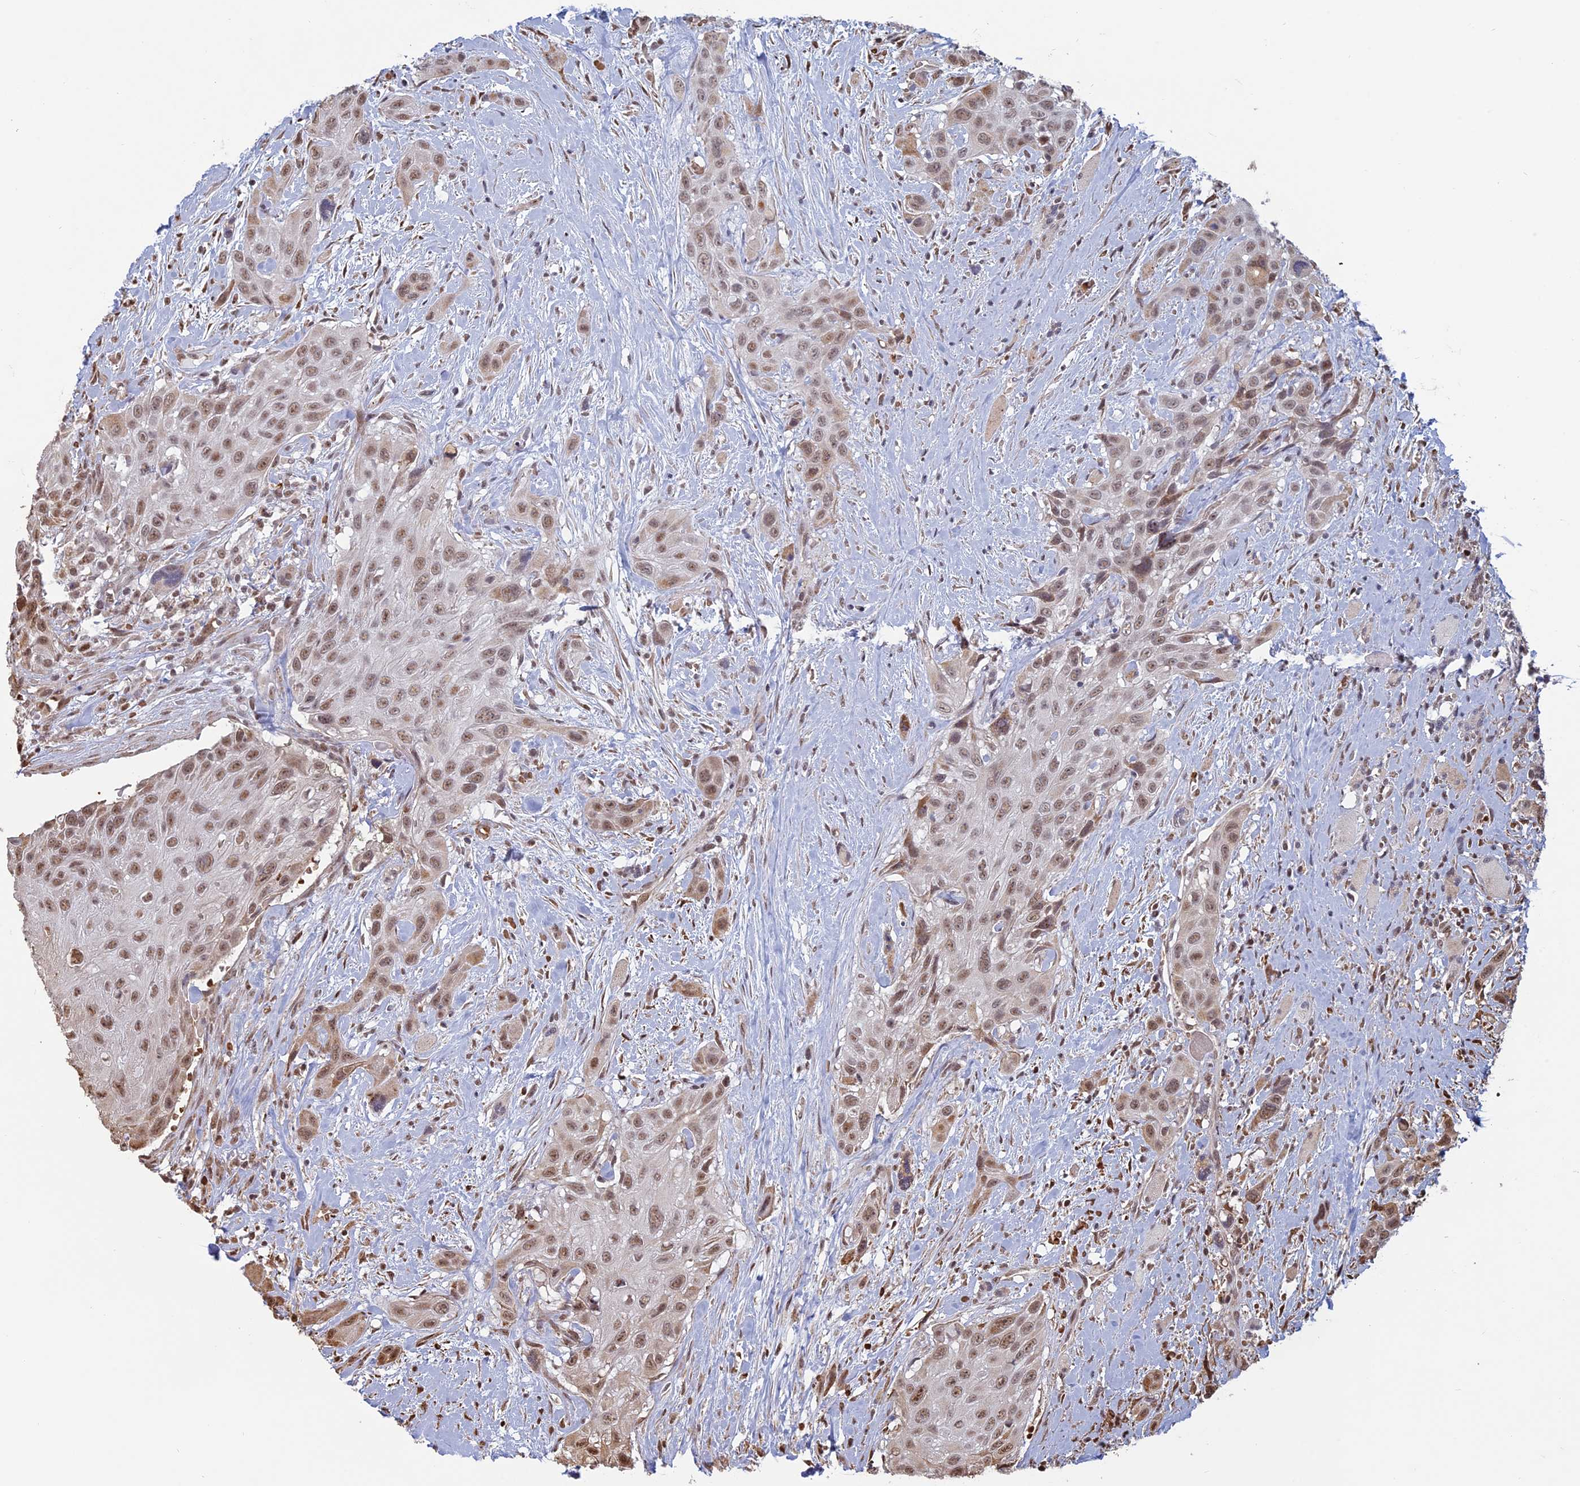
{"staining": {"intensity": "moderate", "quantity": ">75%", "location": "nuclear"}, "tissue": "head and neck cancer", "cell_type": "Tumor cells", "image_type": "cancer", "snomed": [{"axis": "morphology", "description": "Squamous cell carcinoma, NOS"}, {"axis": "topography", "description": "Head-Neck"}], "caption": "Immunohistochemistry (IHC) image of neoplastic tissue: head and neck cancer stained using immunohistochemistry exhibits medium levels of moderate protein expression localized specifically in the nuclear of tumor cells, appearing as a nuclear brown color.", "gene": "MFAP1", "patient": {"sex": "male", "age": 81}}